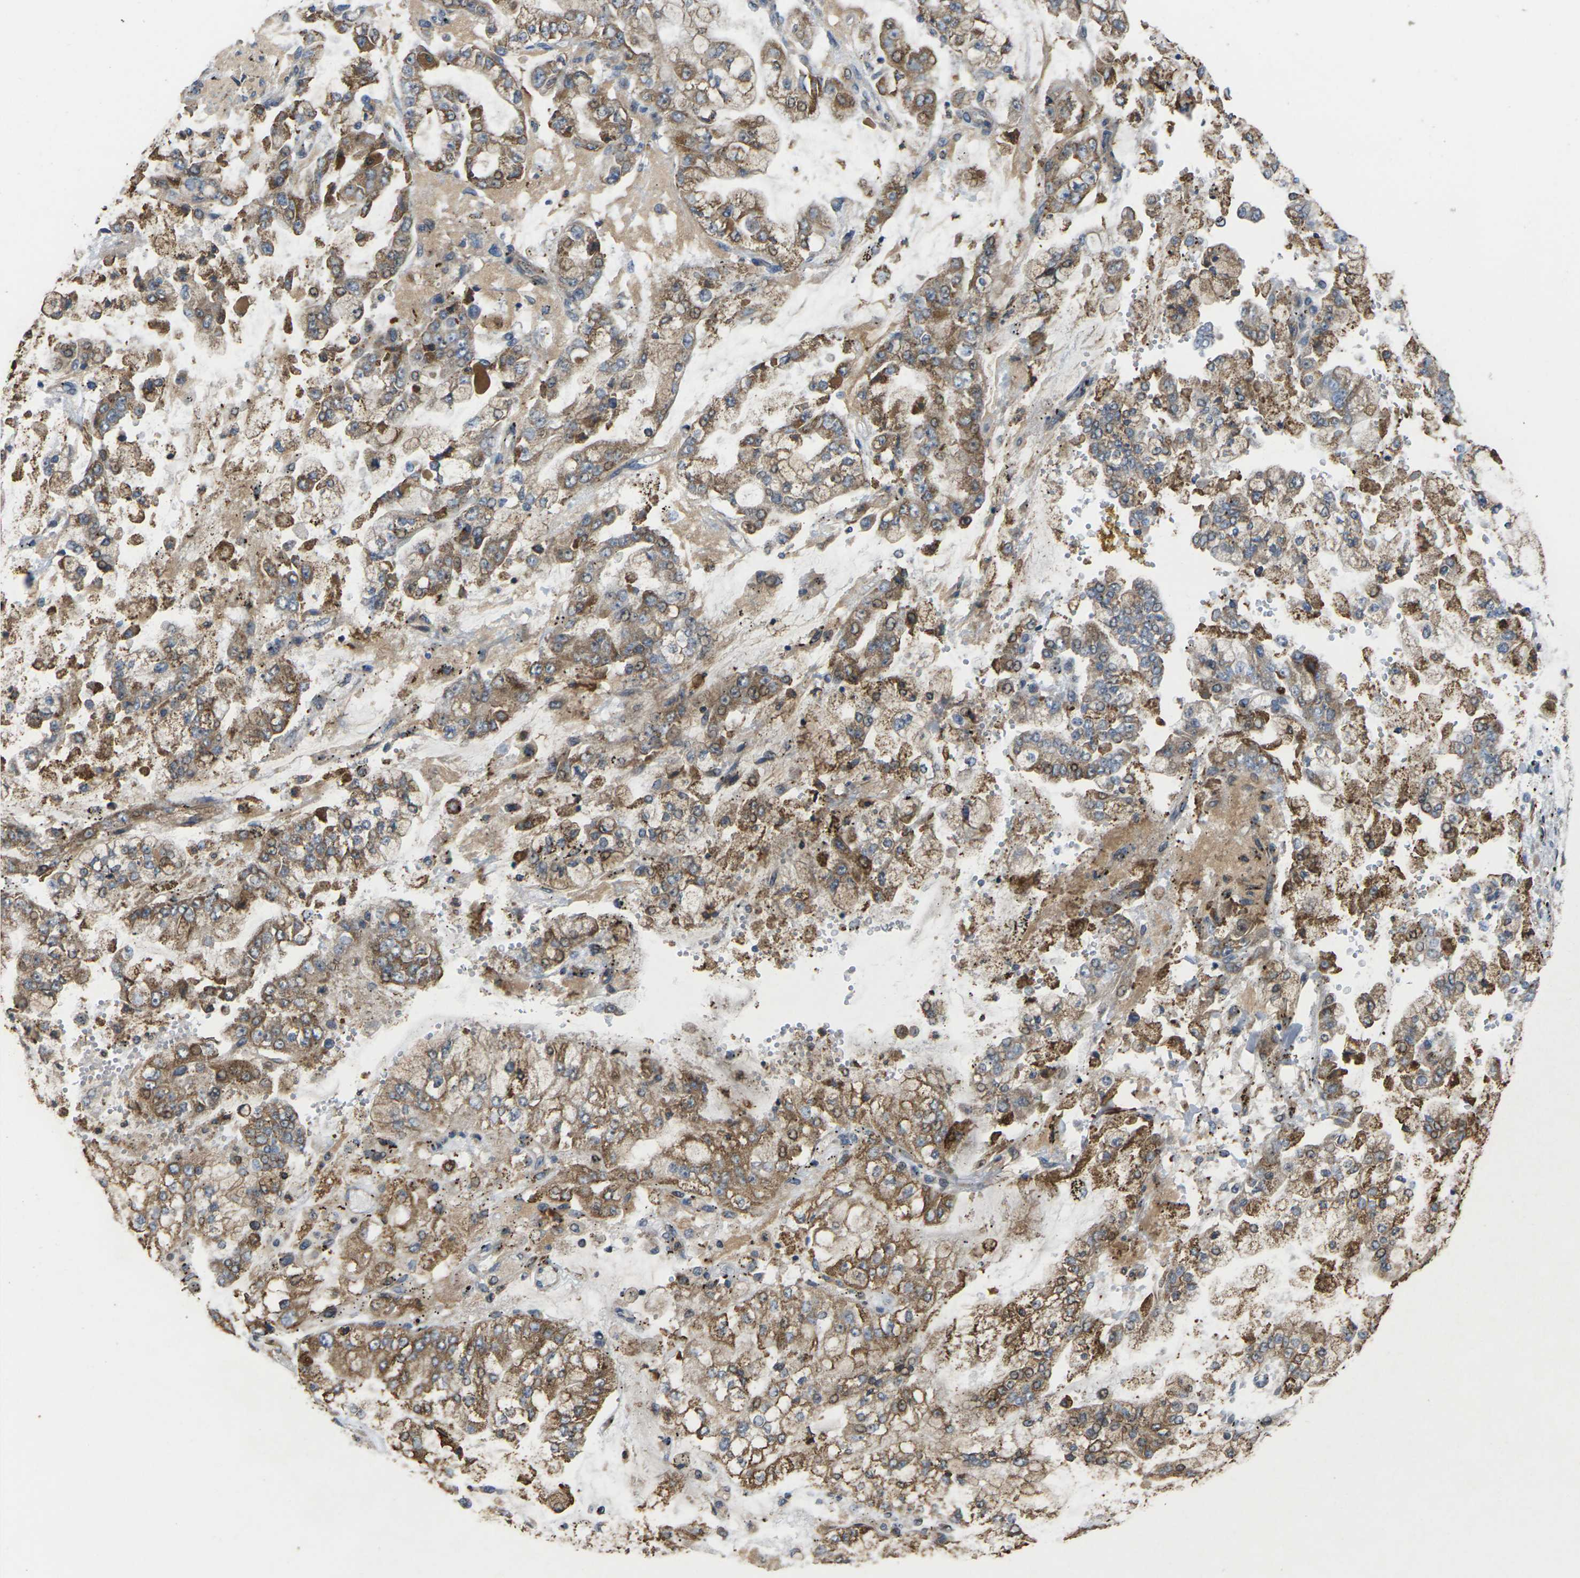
{"staining": {"intensity": "moderate", "quantity": ">75%", "location": "cytoplasmic/membranous"}, "tissue": "stomach cancer", "cell_type": "Tumor cells", "image_type": "cancer", "snomed": [{"axis": "morphology", "description": "Adenocarcinoma, NOS"}, {"axis": "topography", "description": "Stomach"}], "caption": "Stomach cancer tissue exhibits moderate cytoplasmic/membranous staining in about >75% of tumor cells (DAB (3,3'-diaminobenzidine) = brown stain, brightfield microscopy at high magnification).", "gene": "TIAM1", "patient": {"sex": "male", "age": 76}}